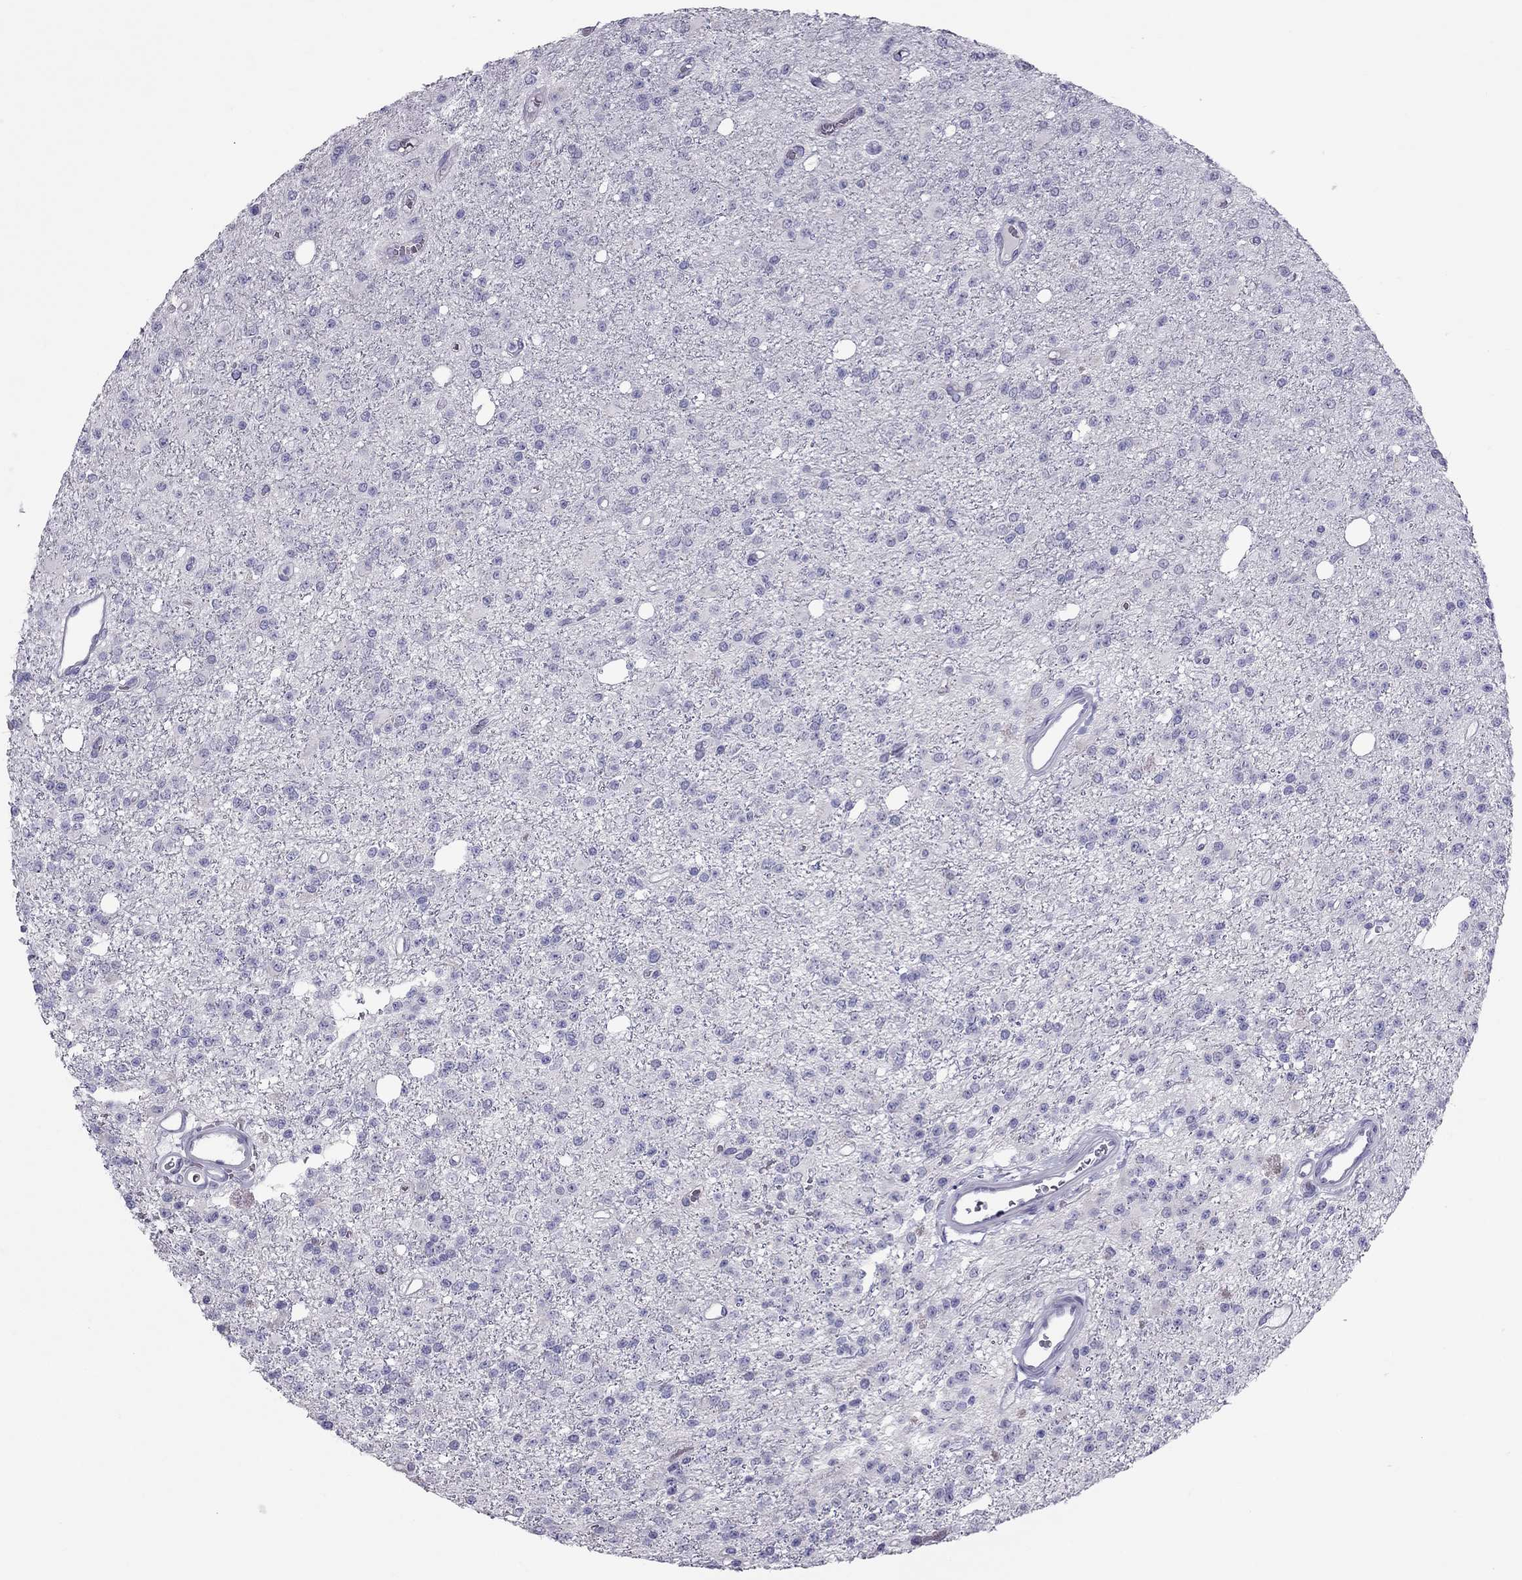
{"staining": {"intensity": "negative", "quantity": "none", "location": "none"}, "tissue": "glioma", "cell_type": "Tumor cells", "image_type": "cancer", "snomed": [{"axis": "morphology", "description": "Glioma, malignant, Low grade"}, {"axis": "topography", "description": "Brain"}], "caption": "Tumor cells show no significant protein staining in glioma.", "gene": "TEX14", "patient": {"sex": "female", "age": 45}}